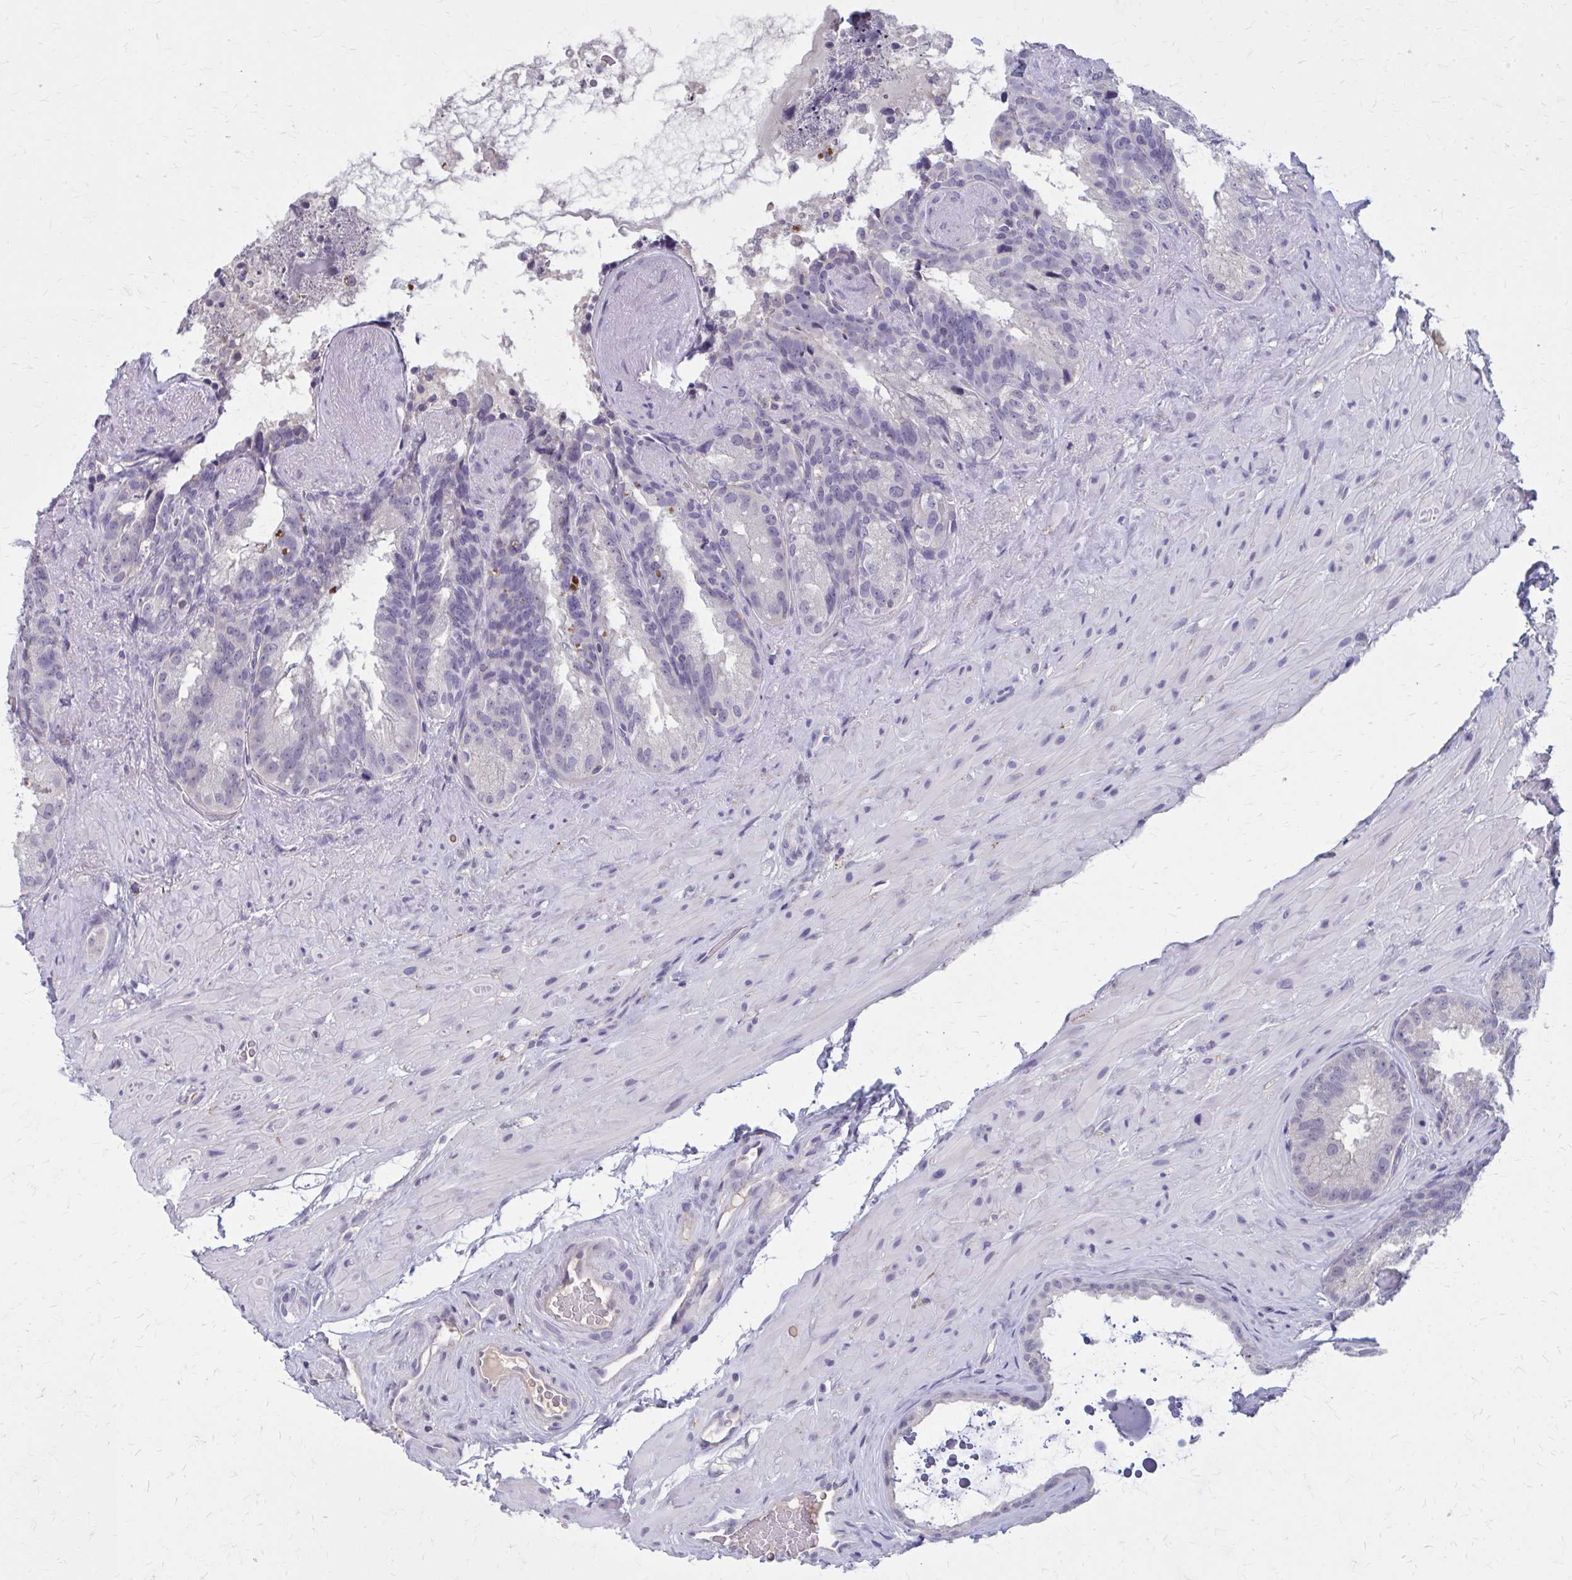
{"staining": {"intensity": "negative", "quantity": "none", "location": "none"}, "tissue": "seminal vesicle", "cell_type": "Glandular cells", "image_type": "normal", "snomed": [{"axis": "morphology", "description": "Normal tissue, NOS"}, {"axis": "topography", "description": "Seminal veicle"}], "caption": "An immunohistochemistry histopathology image of unremarkable seminal vesicle is shown. There is no staining in glandular cells of seminal vesicle.", "gene": "OR4A47", "patient": {"sex": "male", "age": 60}}